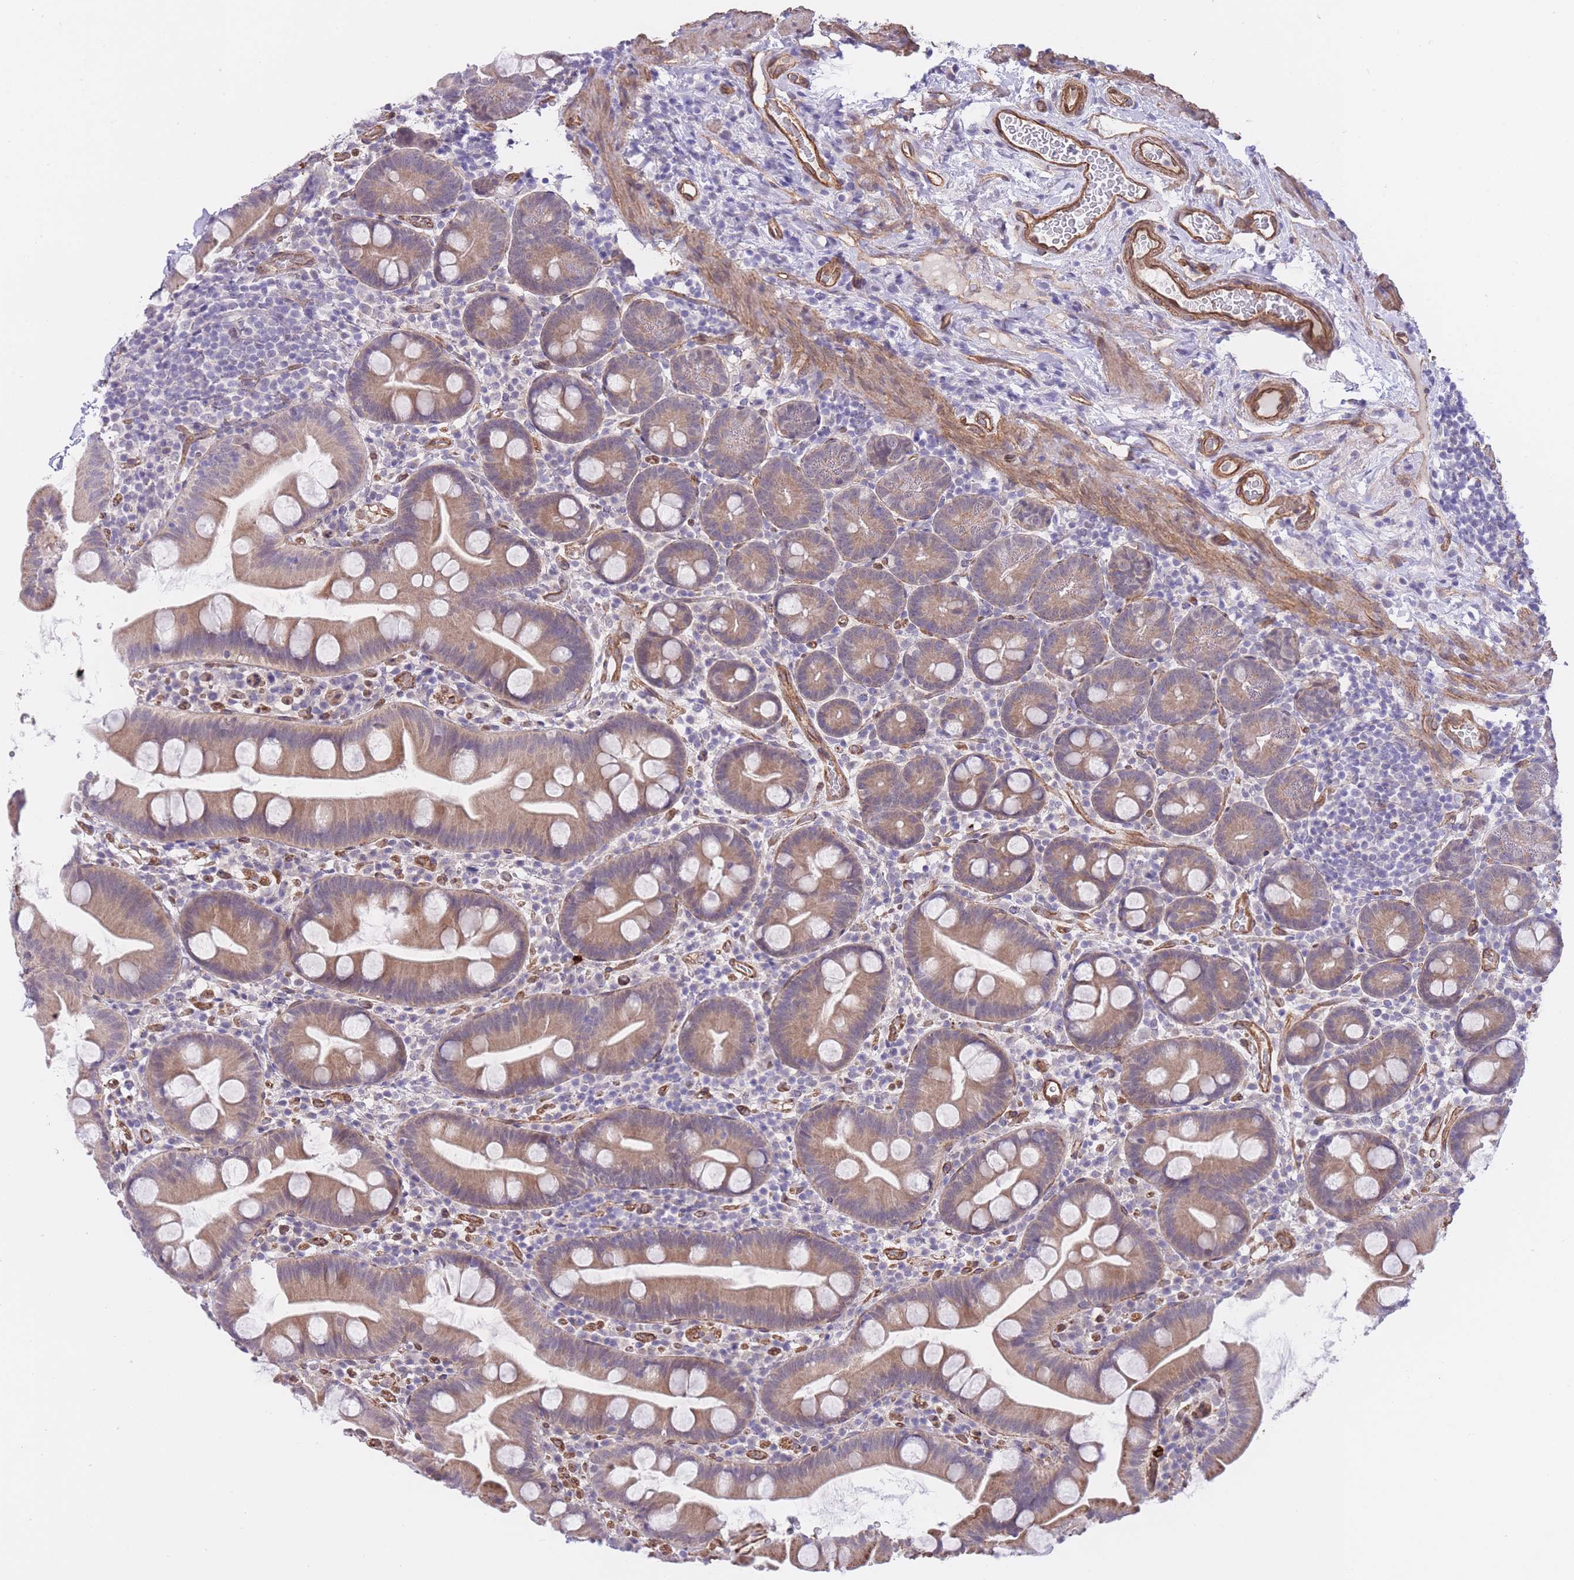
{"staining": {"intensity": "moderate", "quantity": ">75%", "location": "cytoplasmic/membranous"}, "tissue": "small intestine", "cell_type": "Glandular cells", "image_type": "normal", "snomed": [{"axis": "morphology", "description": "Normal tissue, NOS"}, {"axis": "topography", "description": "Small intestine"}], "caption": "DAB immunohistochemical staining of unremarkable human small intestine reveals moderate cytoplasmic/membranous protein staining in approximately >75% of glandular cells.", "gene": "QTRT1", "patient": {"sex": "female", "age": 68}}